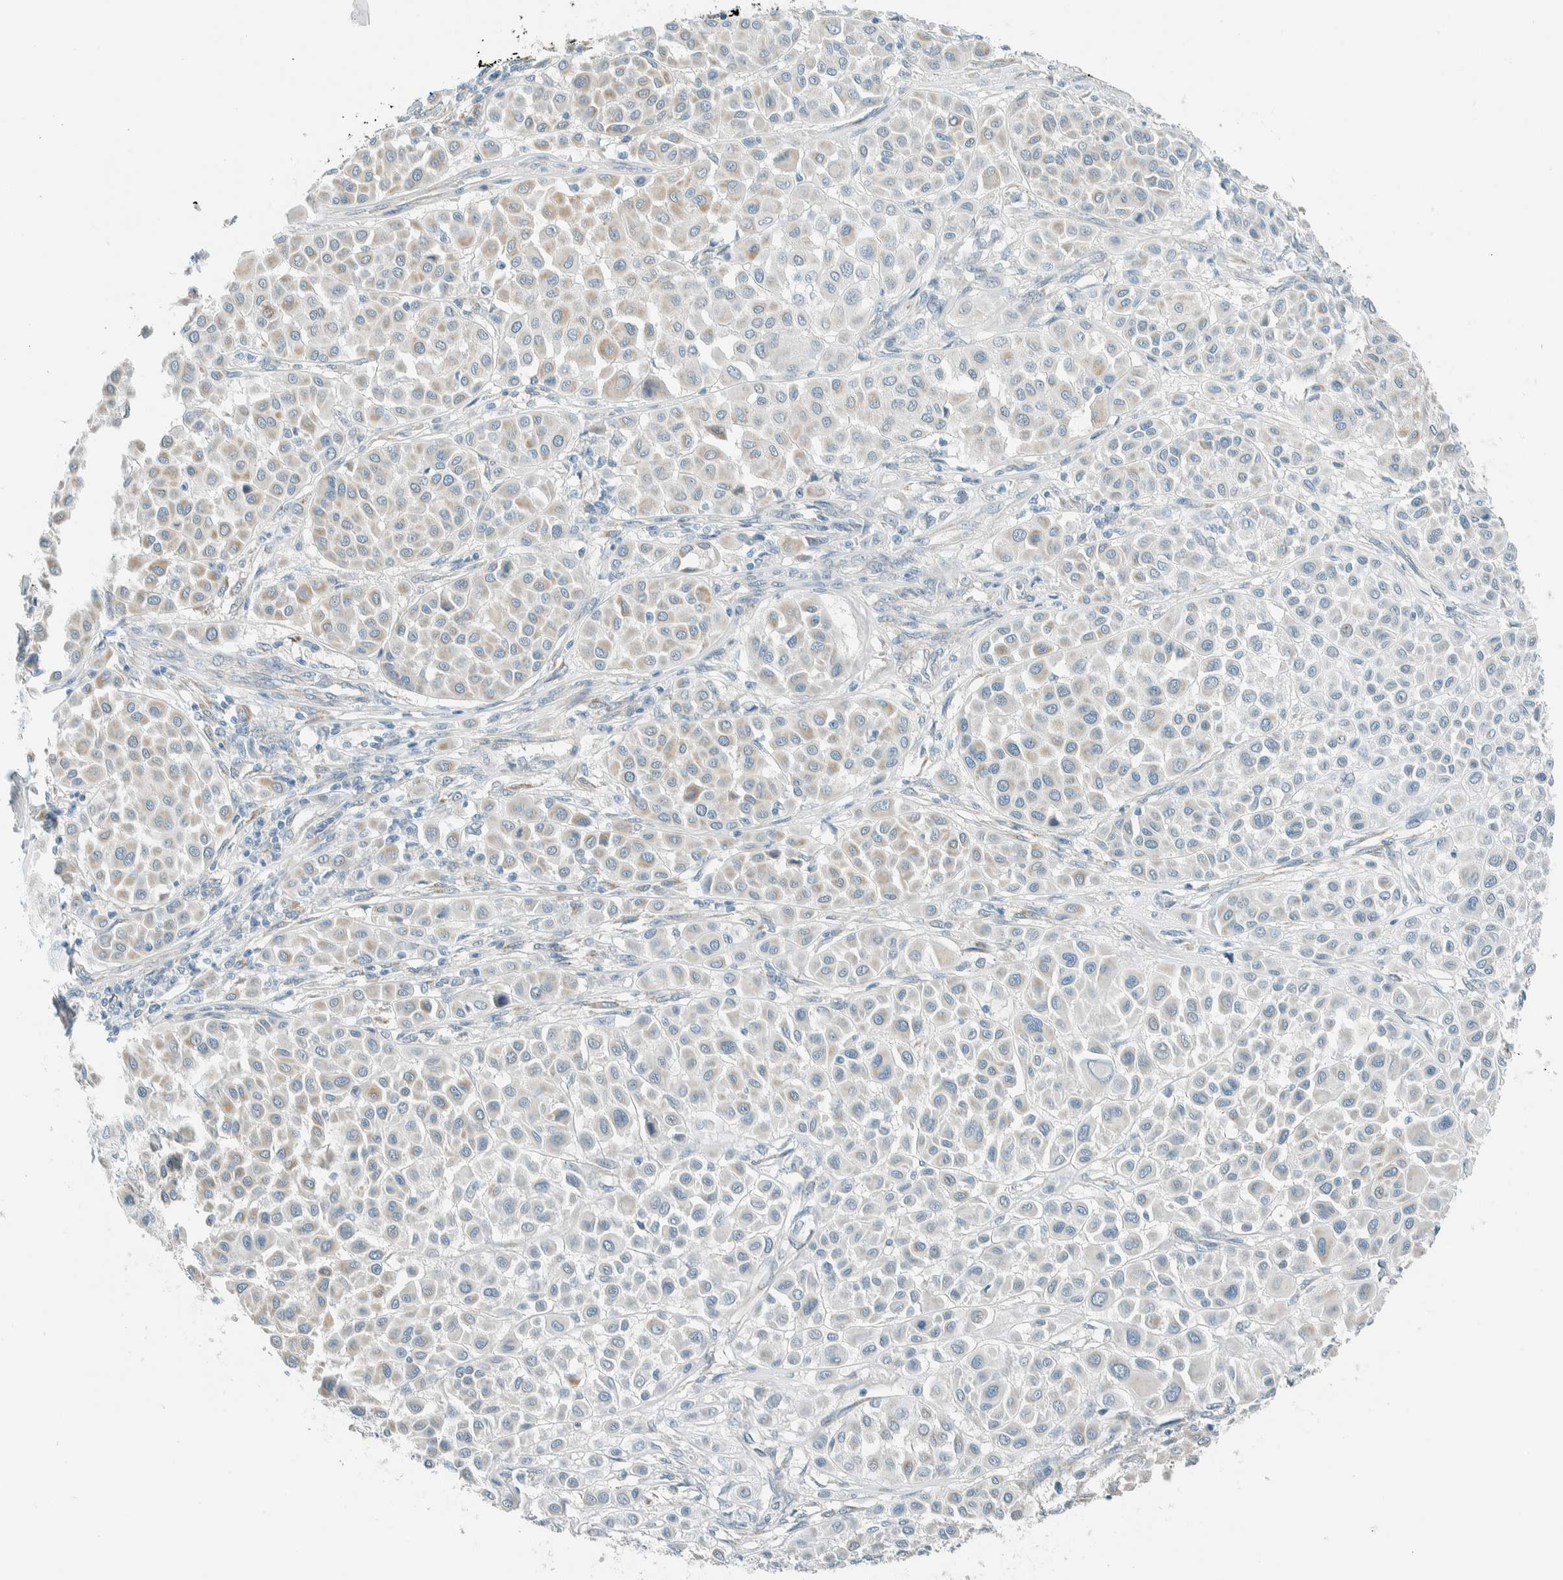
{"staining": {"intensity": "weak", "quantity": "<25%", "location": "cytoplasmic/membranous"}, "tissue": "melanoma", "cell_type": "Tumor cells", "image_type": "cancer", "snomed": [{"axis": "morphology", "description": "Malignant melanoma, Metastatic site"}, {"axis": "topography", "description": "Soft tissue"}], "caption": "DAB (3,3'-diaminobenzidine) immunohistochemical staining of malignant melanoma (metastatic site) demonstrates no significant expression in tumor cells.", "gene": "ALDH7A1", "patient": {"sex": "male", "age": 41}}